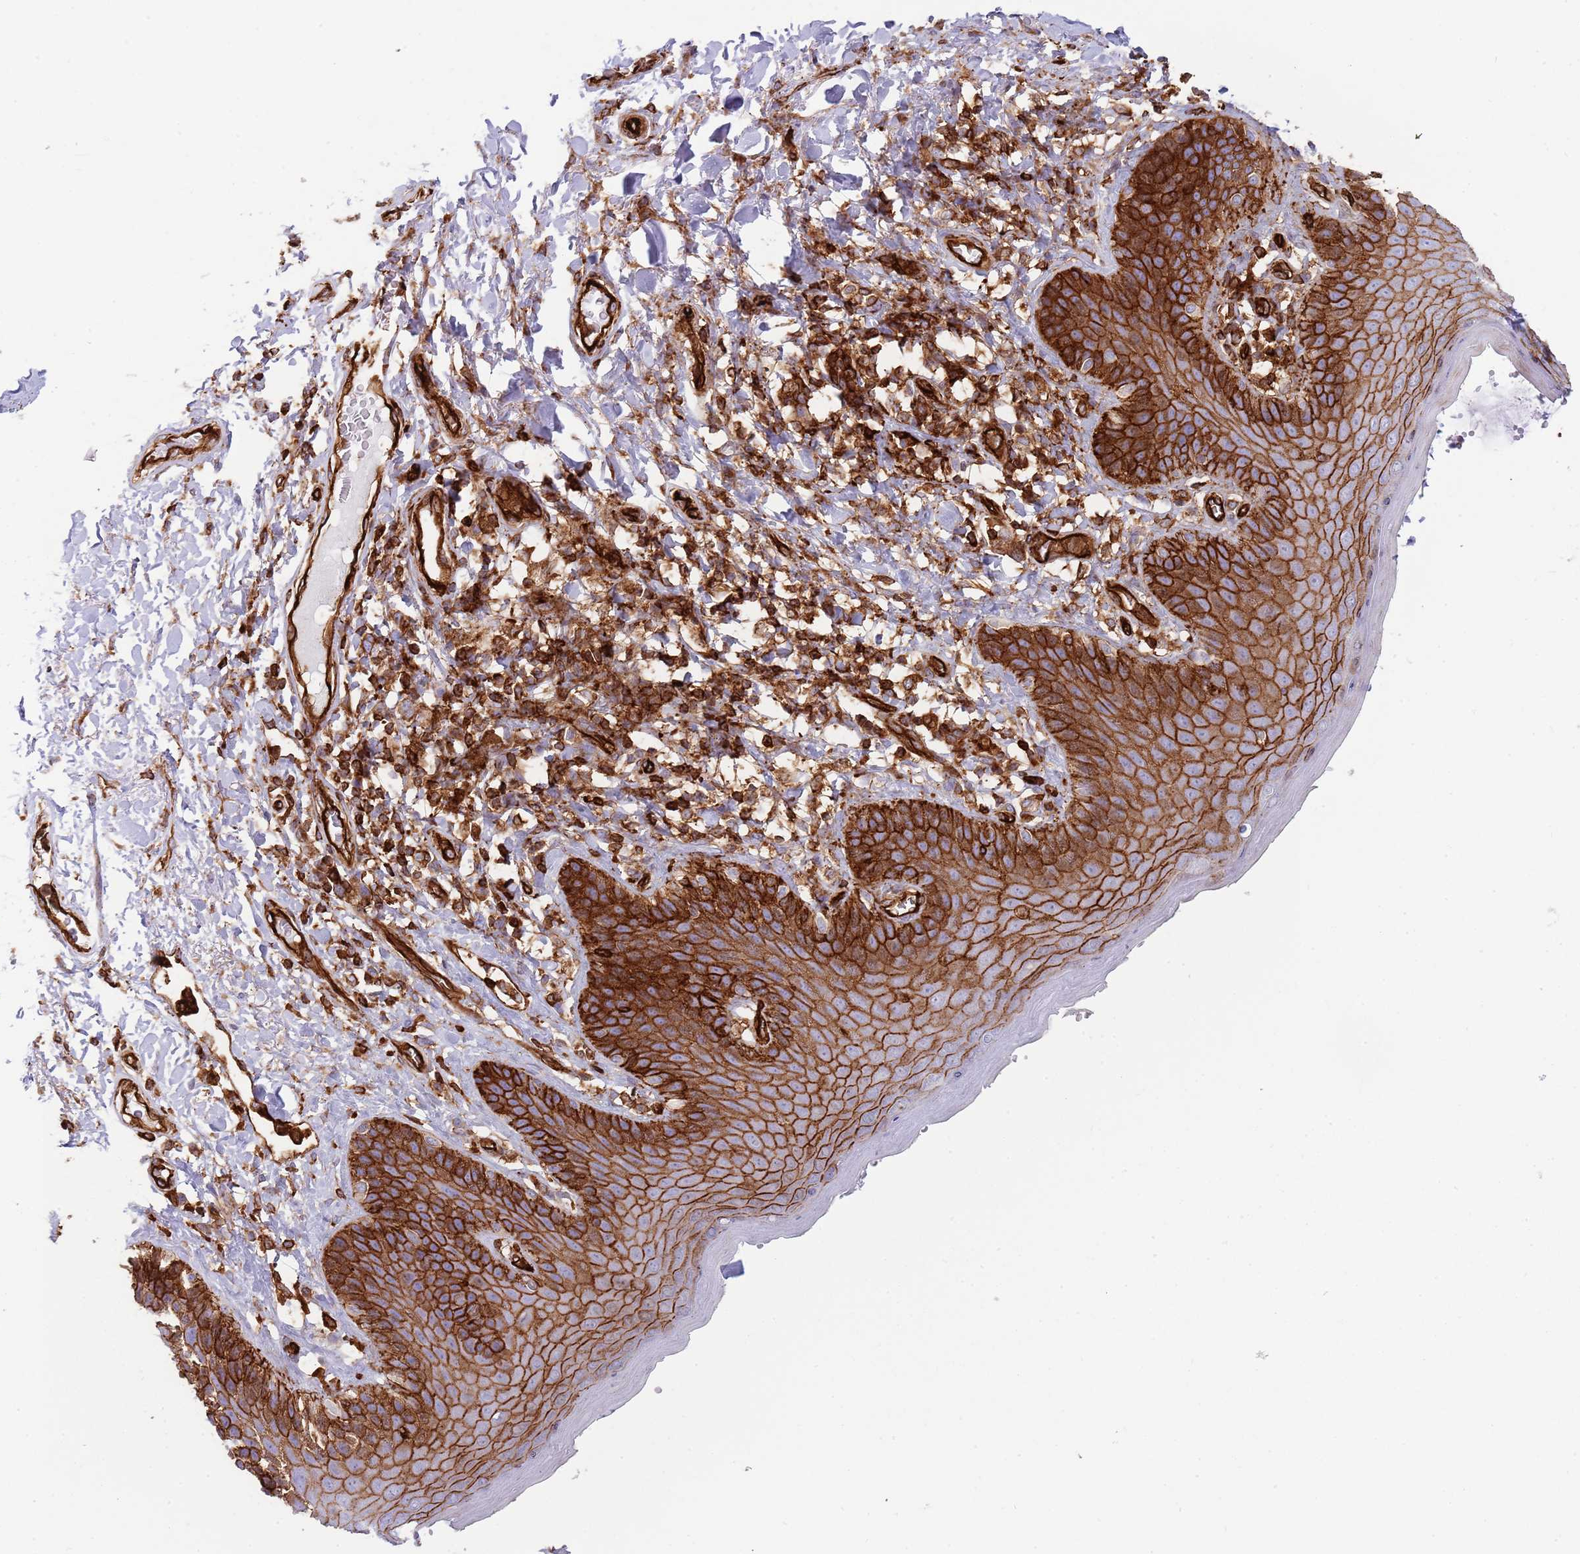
{"staining": {"intensity": "strong", "quantity": ">75%", "location": "cytoplasmic/membranous"}, "tissue": "skin", "cell_type": "Epidermal cells", "image_type": "normal", "snomed": [{"axis": "morphology", "description": "Normal tissue, NOS"}, {"axis": "topography", "description": "Anal"}], "caption": "This micrograph reveals immunohistochemistry staining of unremarkable human skin, with high strong cytoplasmic/membranous positivity in about >75% of epidermal cells.", "gene": "KBTBD6", "patient": {"sex": "female", "age": 89}}